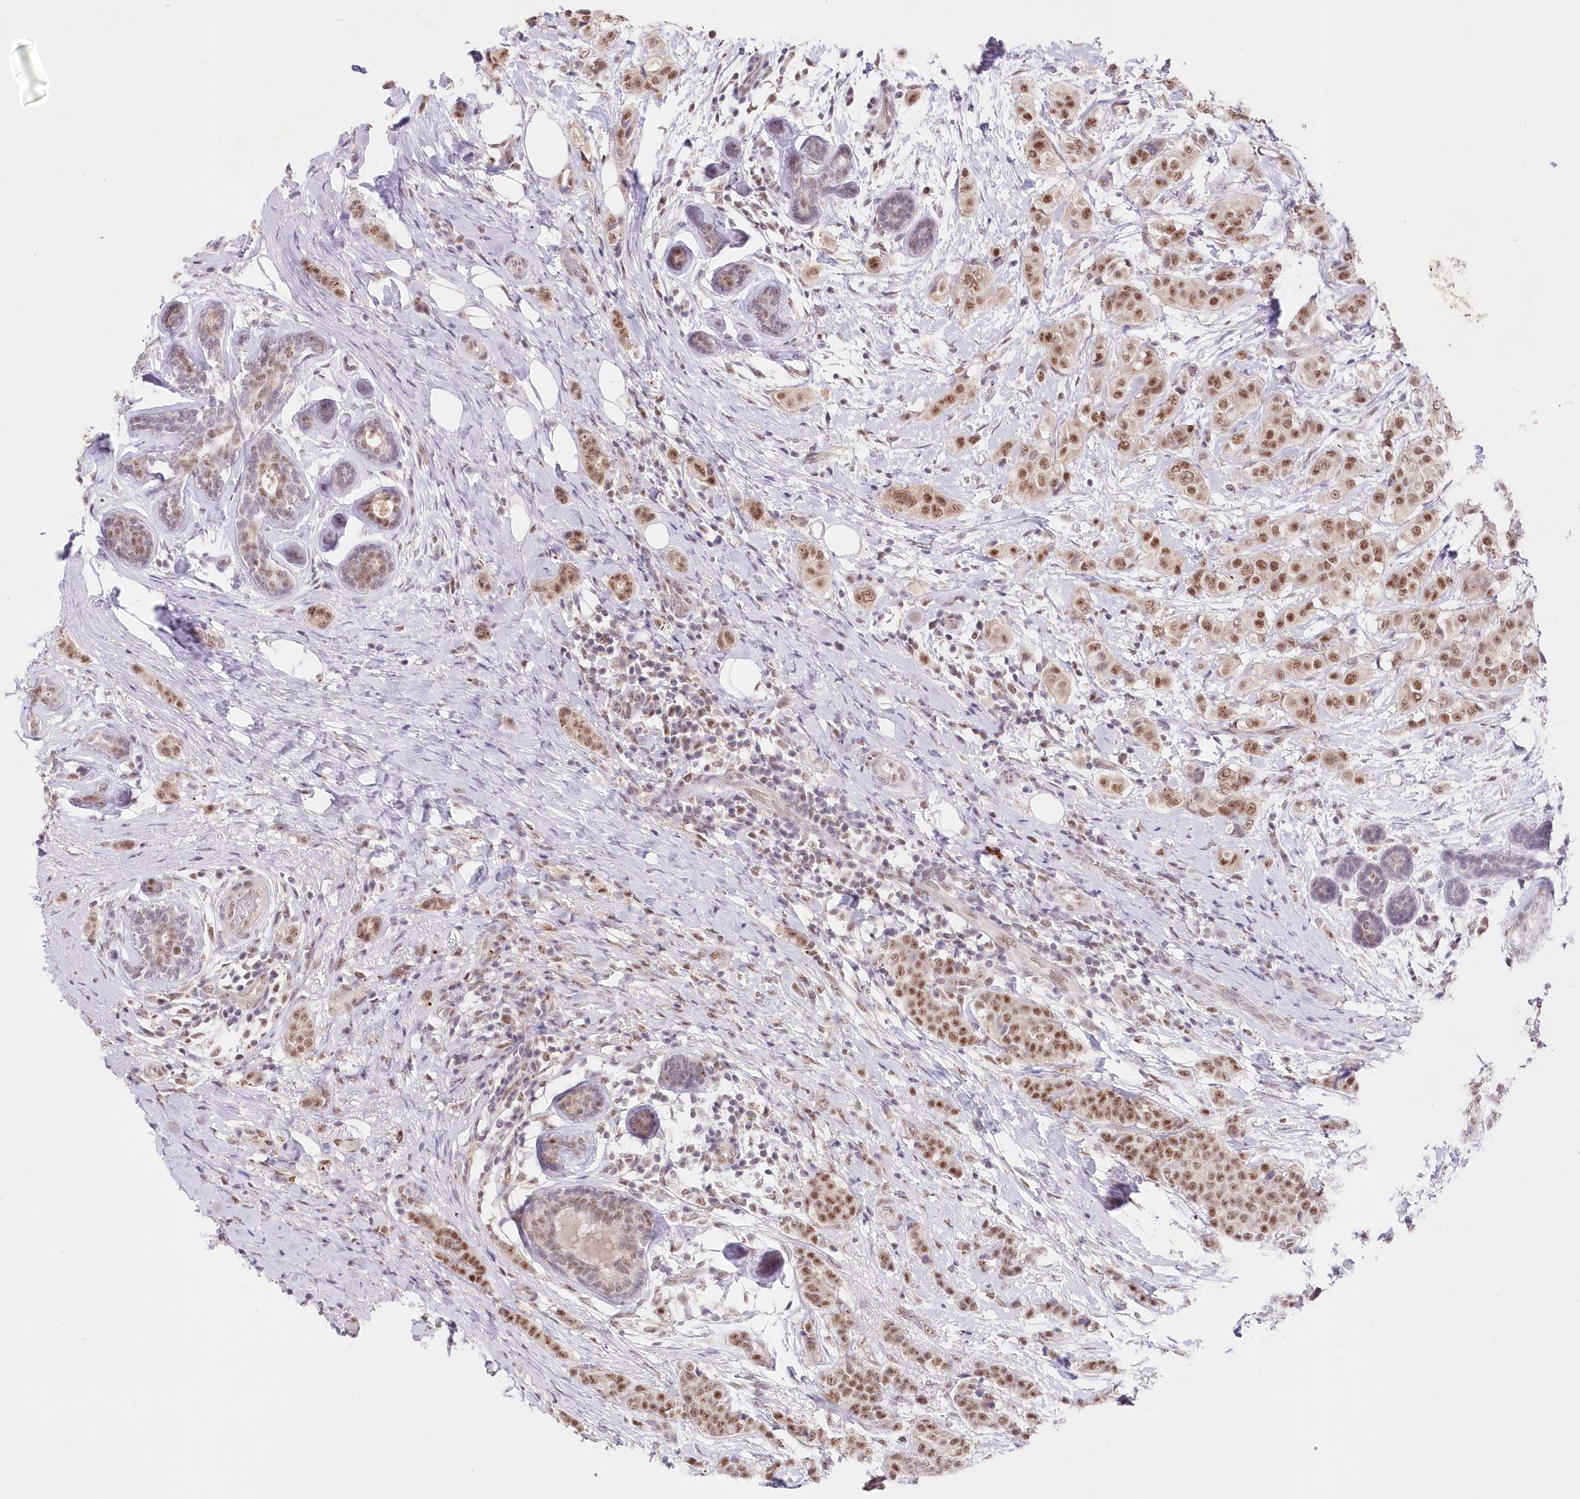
{"staining": {"intensity": "strong", "quantity": ">75%", "location": "nuclear"}, "tissue": "breast cancer", "cell_type": "Tumor cells", "image_type": "cancer", "snomed": [{"axis": "morphology", "description": "Lobular carcinoma"}, {"axis": "topography", "description": "Breast"}], "caption": "There is high levels of strong nuclear staining in tumor cells of breast lobular carcinoma, as demonstrated by immunohistochemical staining (brown color).", "gene": "RBM27", "patient": {"sex": "female", "age": 51}}